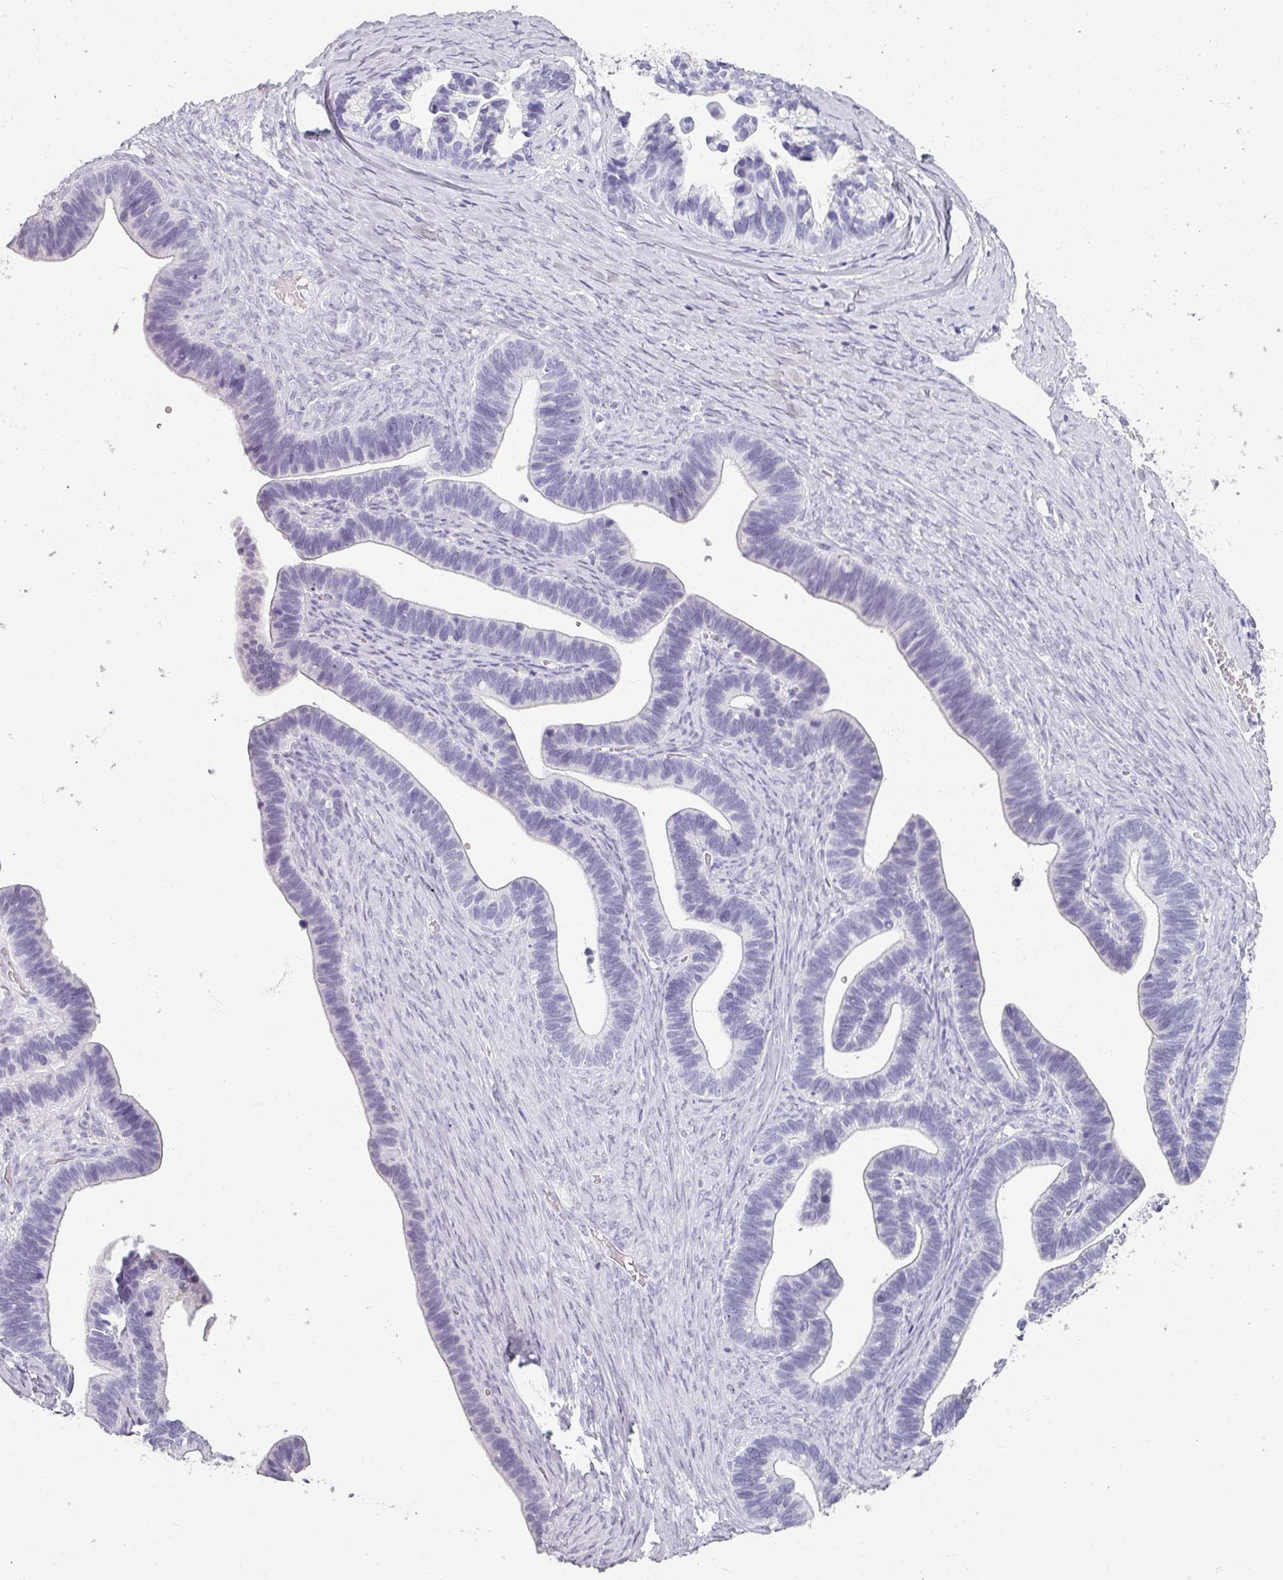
{"staining": {"intensity": "negative", "quantity": "none", "location": "none"}, "tissue": "ovarian cancer", "cell_type": "Tumor cells", "image_type": "cancer", "snomed": [{"axis": "morphology", "description": "Cystadenocarcinoma, serous, NOS"}, {"axis": "topography", "description": "Ovary"}], "caption": "Immunohistochemical staining of human ovarian cancer reveals no significant expression in tumor cells.", "gene": "REG3G", "patient": {"sex": "female", "age": 56}}